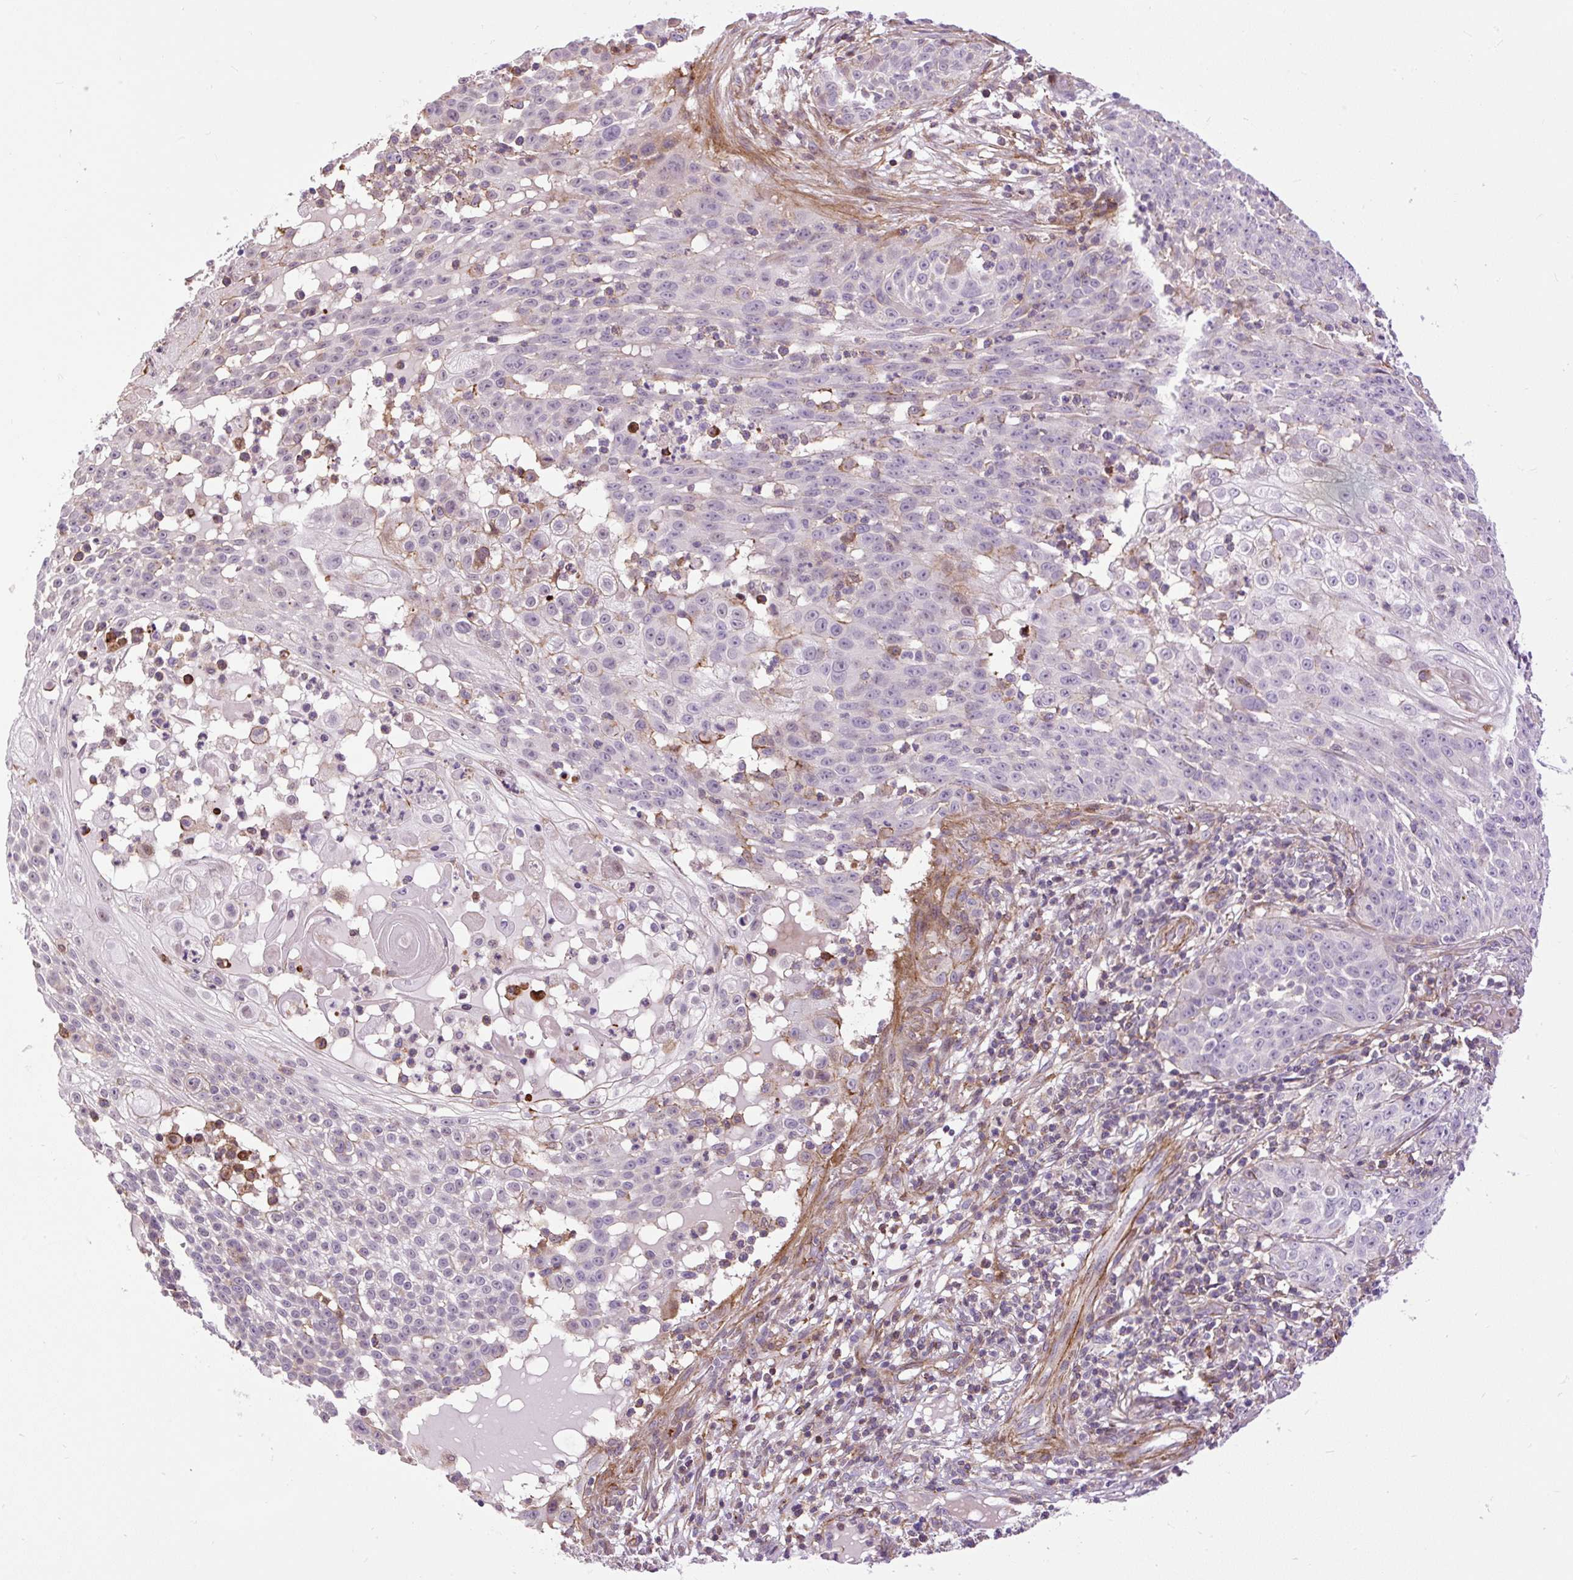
{"staining": {"intensity": "moderate", "quantity": "<25%", "location": "cytoplasmic/membranous"}, "tissue": "skin cancer", "cell_type": "Tumor cells", "image_type": "cancer", "snomed": [{"axis": "morphology", "description": "Squamous cell carcinoma, NOS"}, {"axis": "topography", "description": "Skin"}], "caption": "DAB (3,3'-diaminobenzidine) immunohistochemical staining of human squamous cell carcinoma (skin) demonstrates moderate cytoplasmic/membranous protein positivity in approximately <25% of tumor cells.", "gene": "ZNF197", "patient": {"sex": "male", "age": 24}}